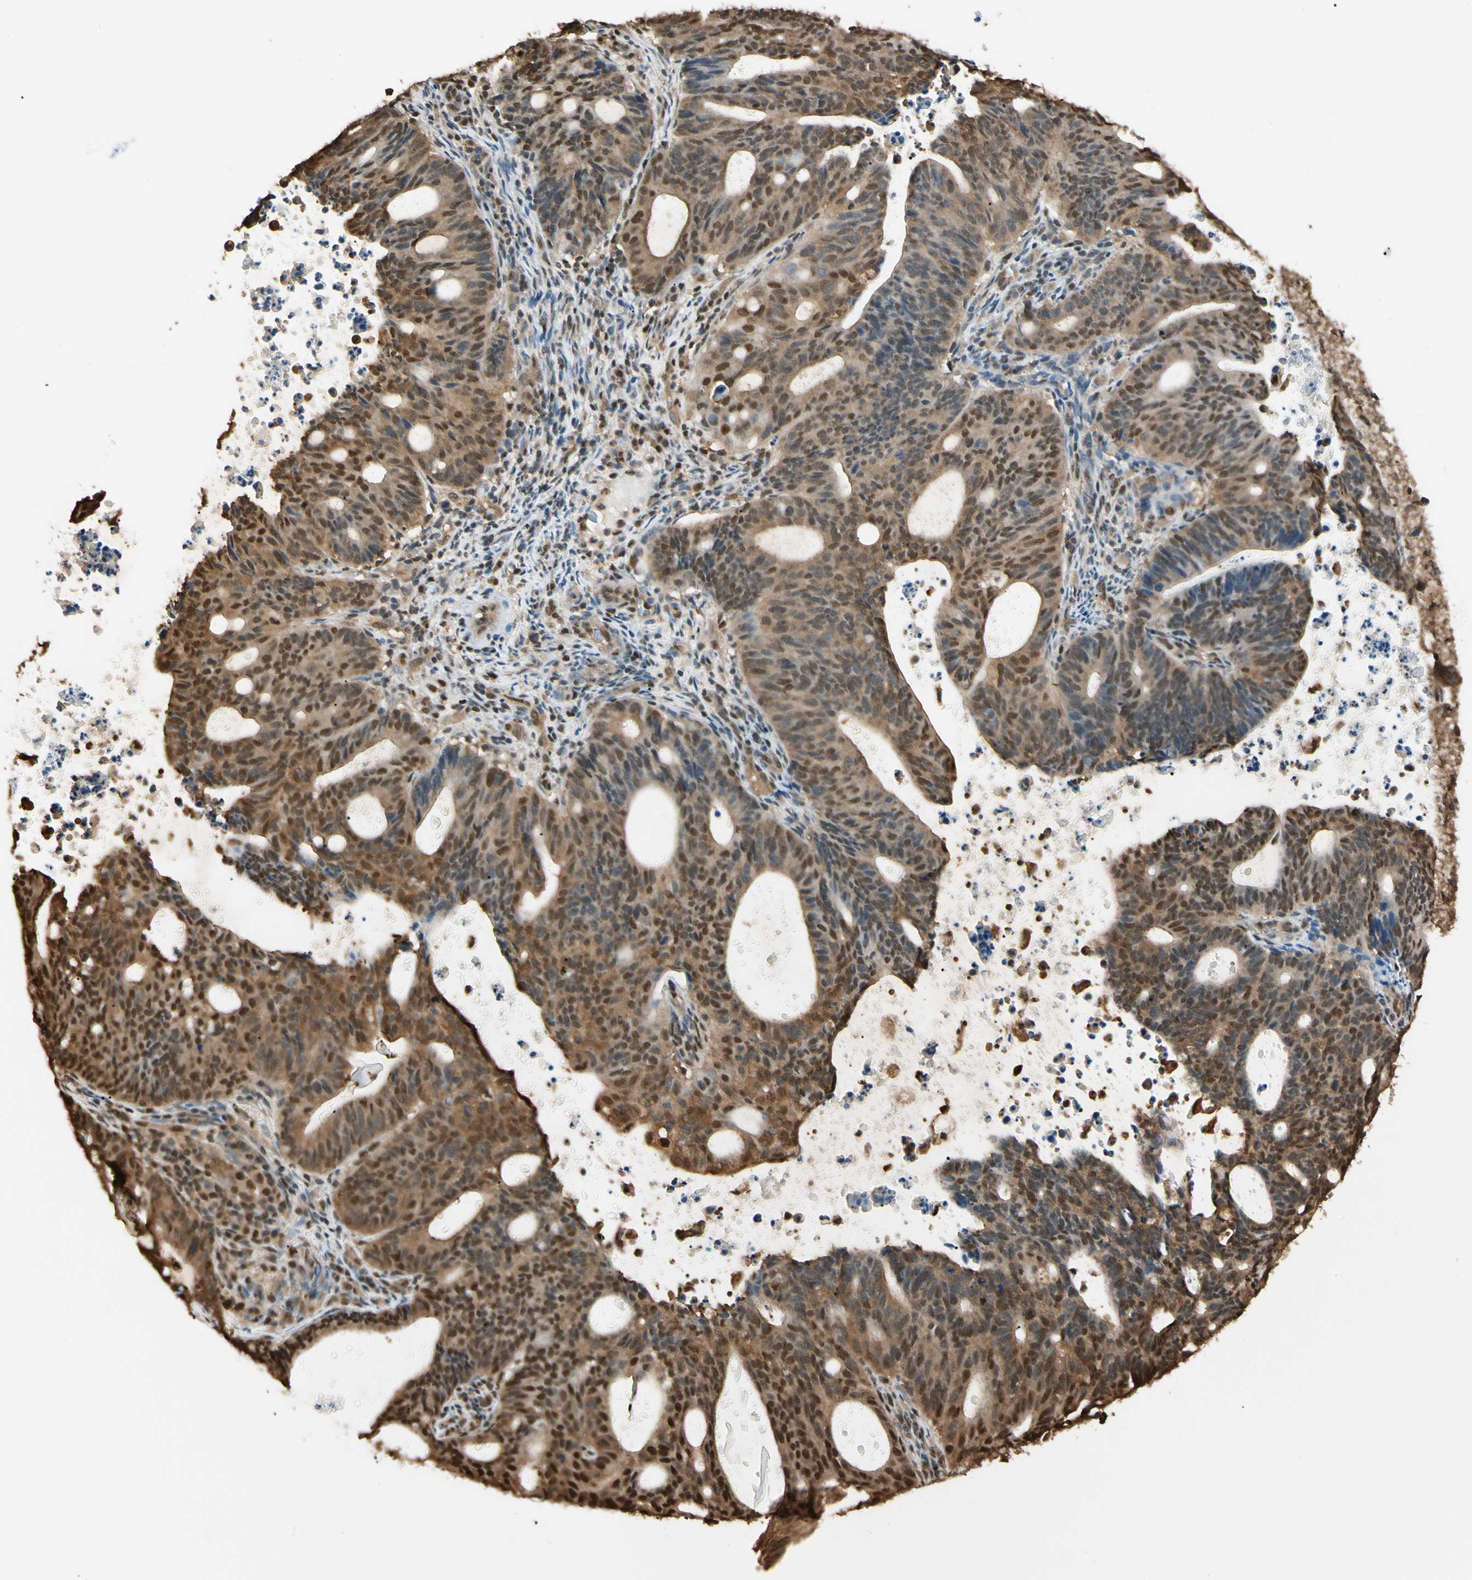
{"staining": {"intensity": "moderate", "quantity": ">75%", "location": "cytoplasmic/membranous,nuclear"}, "tissue": "endometrial cancer", "cell_type": "Tumor cells", "image_type": "cancer", "snomed": [{"axis": "morphology", "description": "Adenocarcinoma, NOS"}, {"axis": "topography", "description": "Uterus"}], "caption": "Tumor cells display medium levels of moderate cytoplasmic/membranous and nuclear expression in about >75% of cells in adenocarcinoma (endometrial).", "gene": "PNCK", "patient": {"sex": "female", "age": 83}}